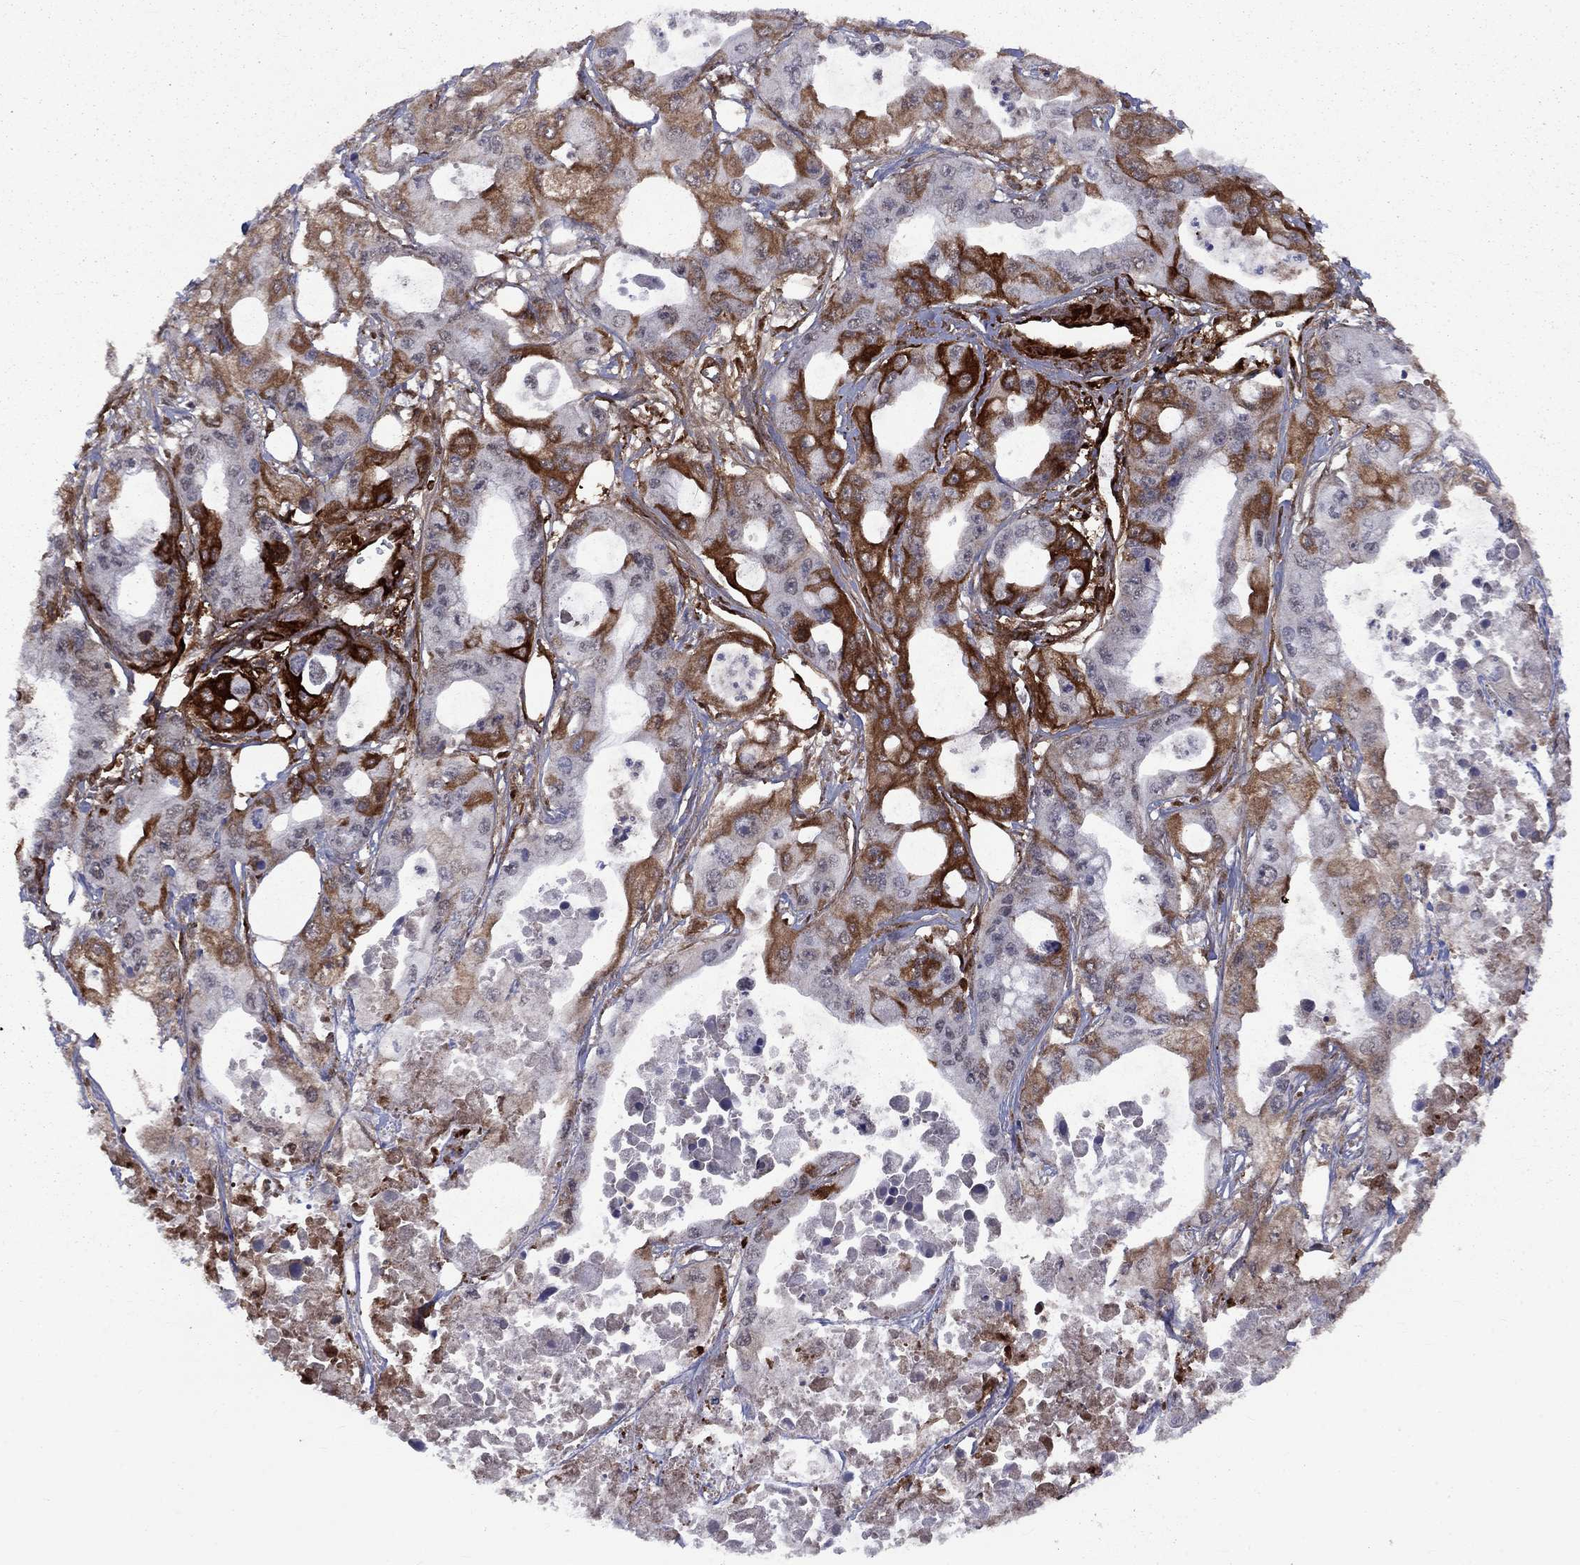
{"staining": {"intensity": "strong", "quantity": "25%-75%", "location": "cytoplasmic/membranous"}, "tissue": "pancreatic cancer", "cell_type": "Tumor cells", "image_type": "cancer", "snomed": [{"axis": "morphology", "description": "Adenocarcinoma, NOS"}, {"axis": "topography", "description": "Pancreas"}], "caption": "This is an image of immunohistochemistry (IHC) staining of pancreatic cancer (adenocarcinoma), which shows strong staining in the cytoplasmic/membranous of tumor cells.", "gene": "COL18A1", "patient": {"sex": "male", "age": 70}}